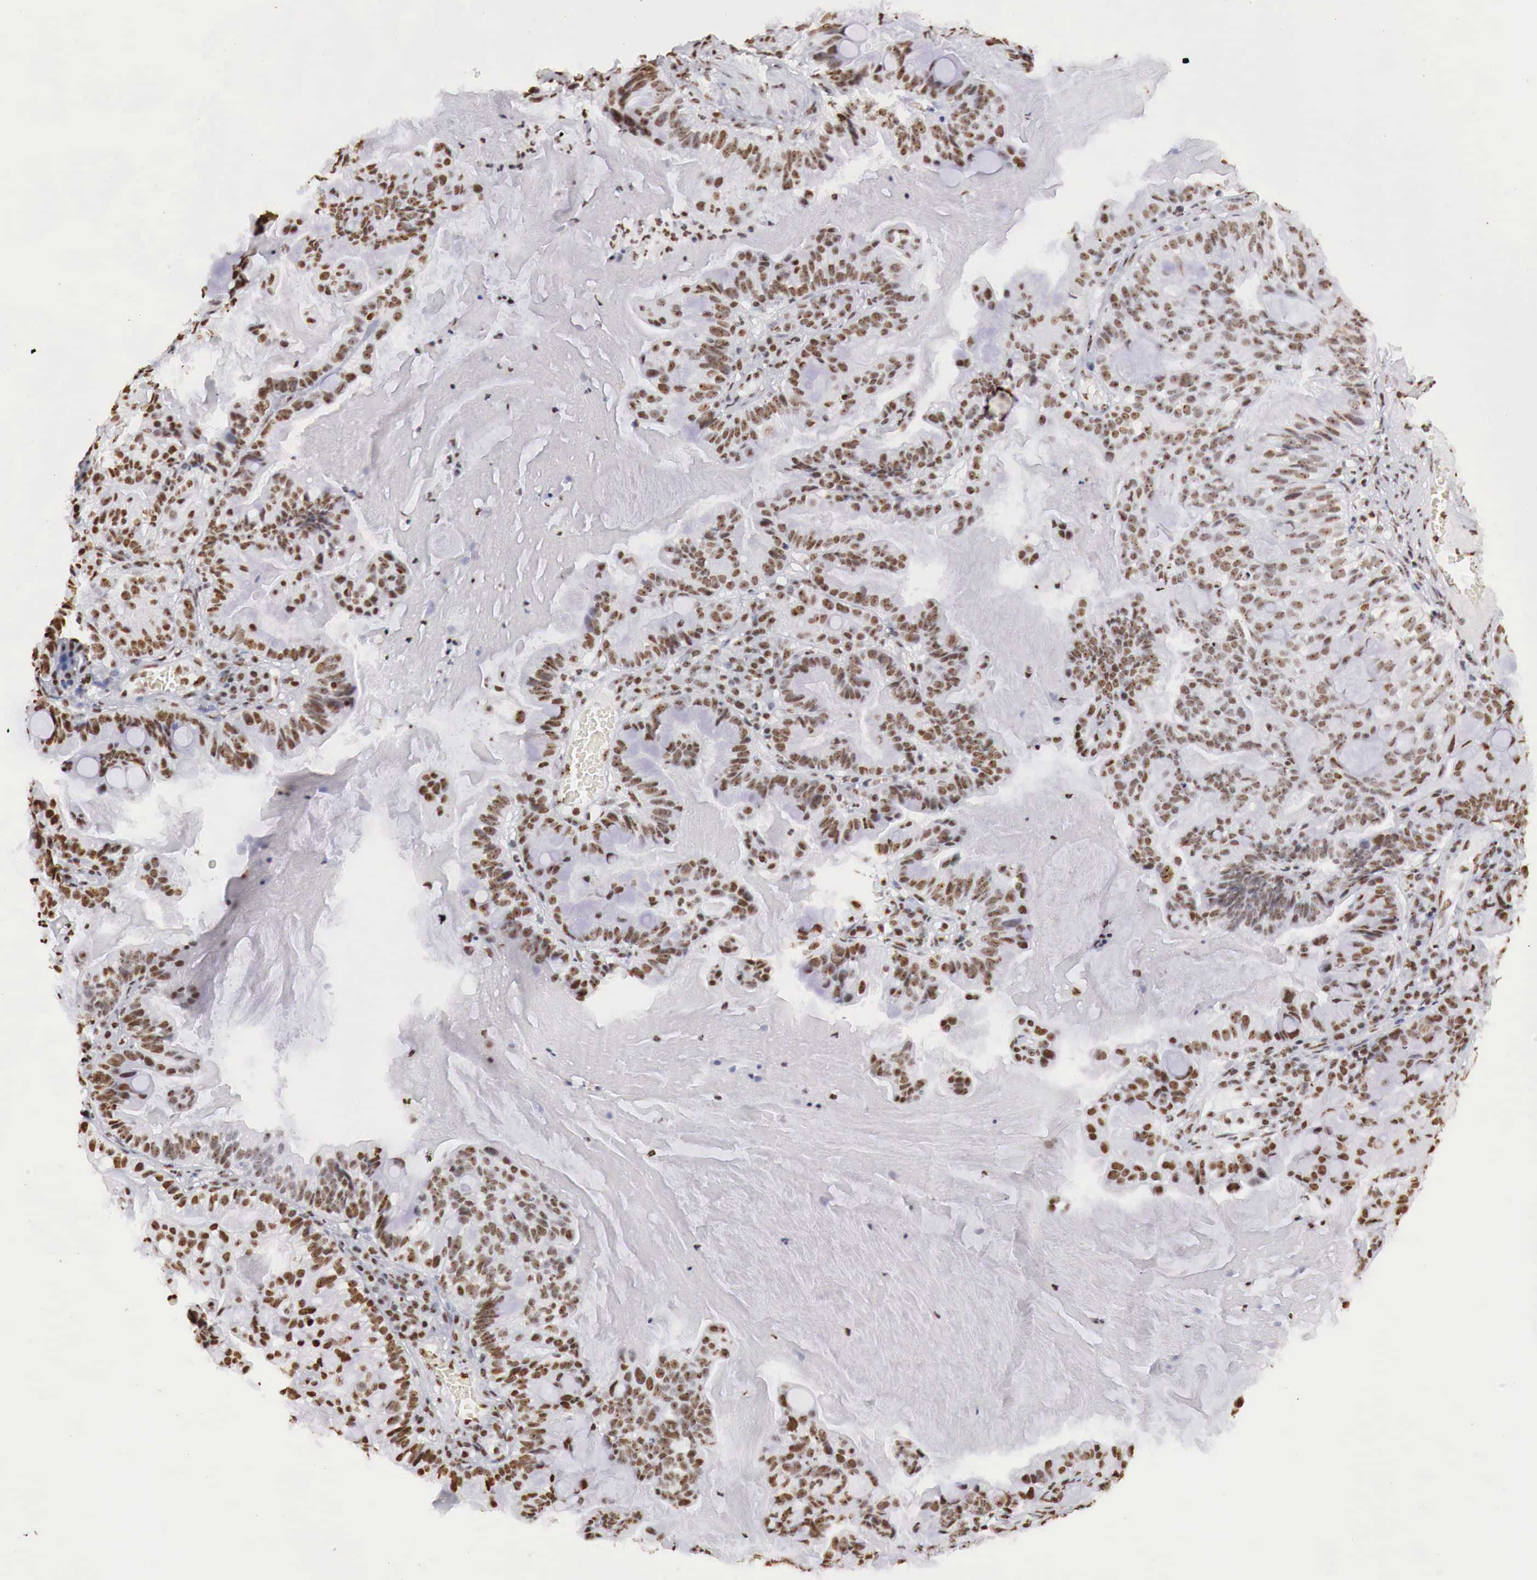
{"staining": {"intensity": "strong", "quantity": ">75%", "location": "nuclear"}, "tissue": "cervical cancer", "cell_type": "Tumor cells", "image_type": "cancer", "snomed": [{"axis": "morphology", "description": "Adenocarcinoma, NOS"}, {"axis": "topography", "description": "Cervix"}], "caption": "Brown immunohistochemical staining in adenocarcinoma (cervical) displays strong nuclear positivity in about >75% of tumor cells. Using DAB (brown) and hematoxylin (blue) stains, captured at high magnification using brightfield microscopy.", "gene": "DKC1", "patient": {"sex": "female", "age": 41}}